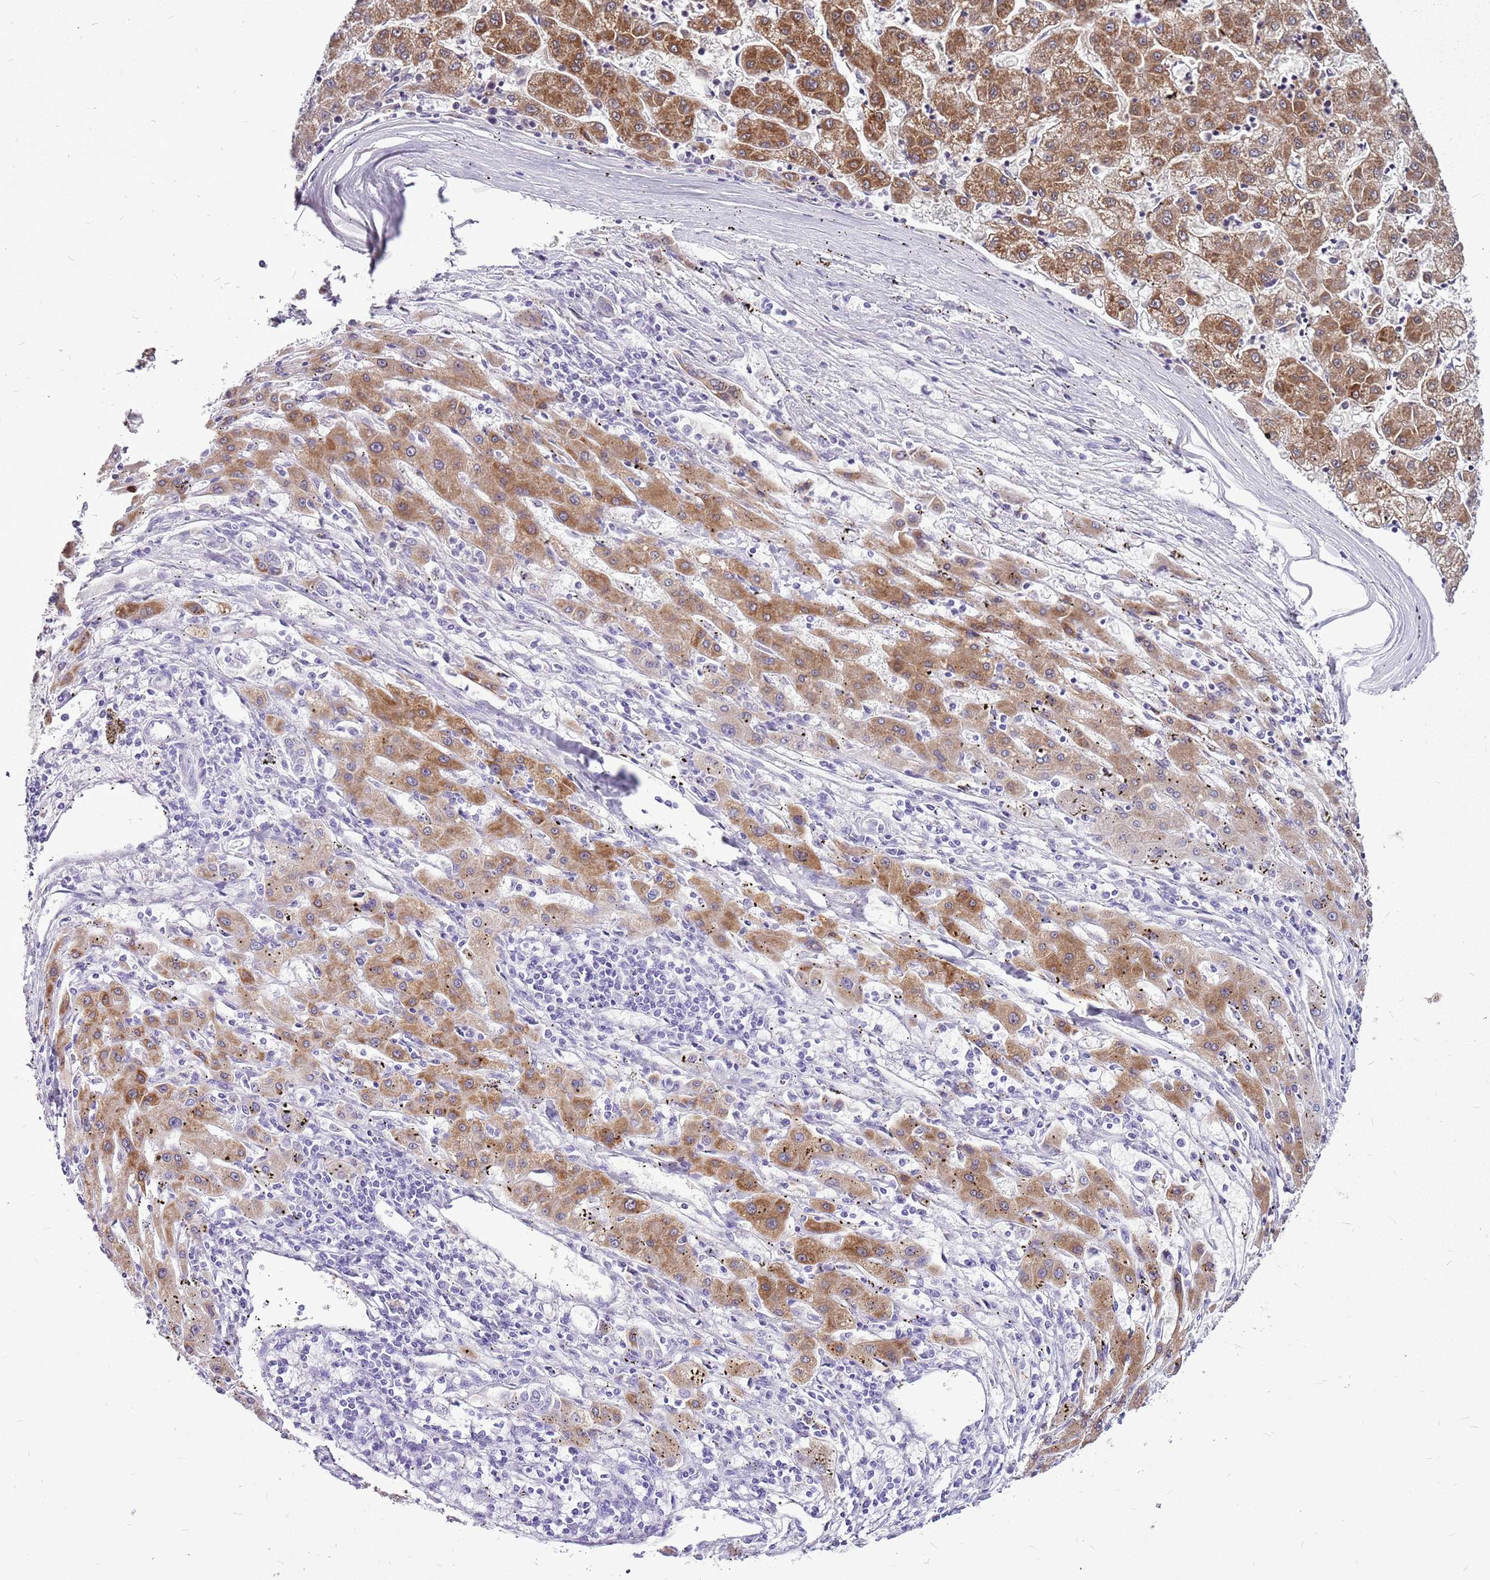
{"staining": {"intensity": "moderate", "quantity": ">75%", "location": "cytoplasmic/membranous"}, "tissue": "liver cancer", "cell_type": "Tumor cells", "image_type": "cancer", "snomed": [{"axis": "morphology", "description": "Carcinoma, Hepatocellular, NOS"}, {"axis": "topography", "description": "Liver"}], "caption": "Protein expression analysis of human liver cancer reveals moderate cytoplasmic/membranous expression in approximately >75% of tumor cells.", "gene": "ACSS3", "patient": {"sex": "male", "age": 72}}